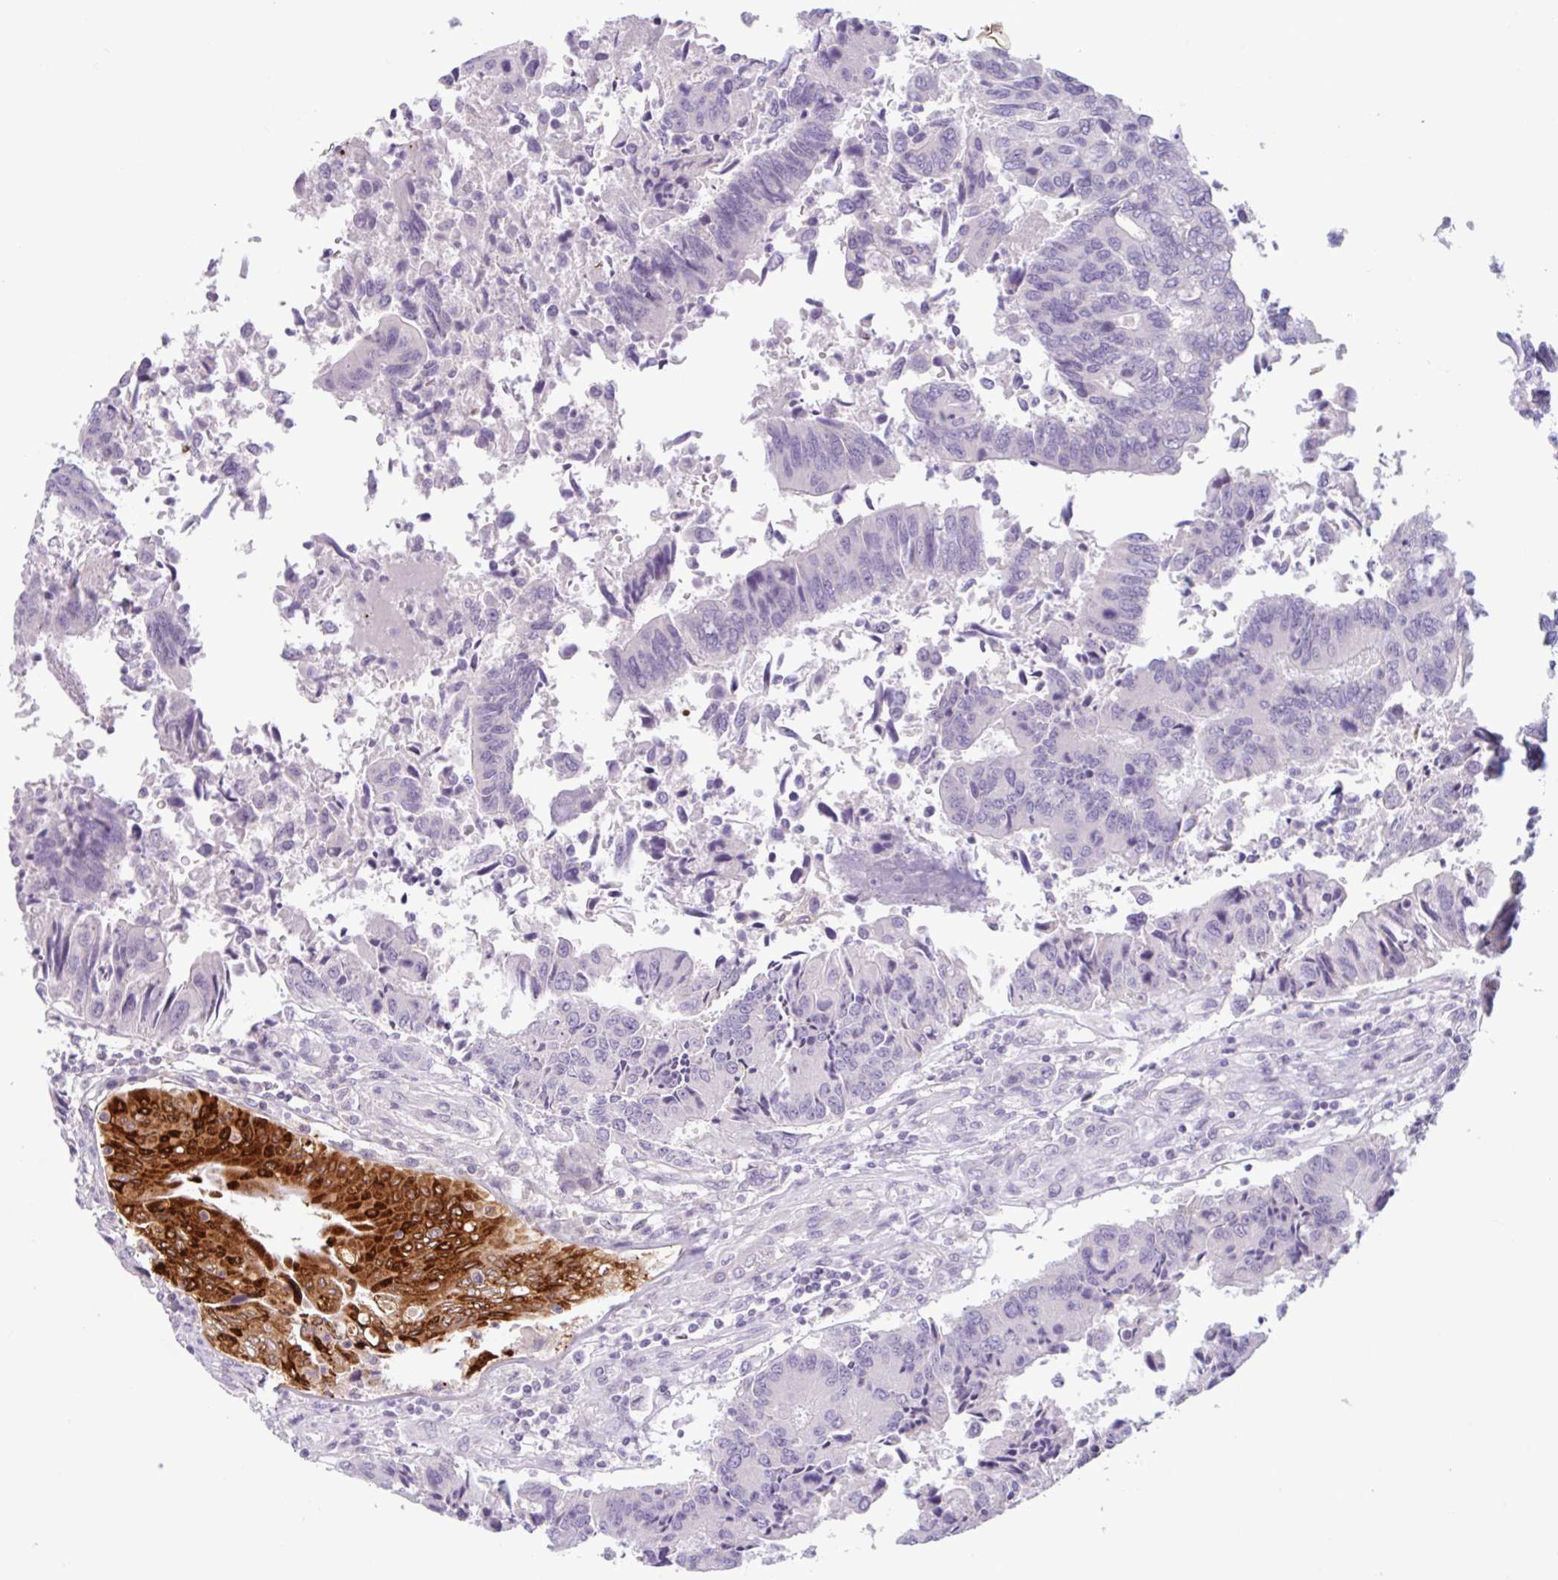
{"staining": {"intensity": "strong", "quantity": "<25%", "location": "cytoplasmic/membranous"}, "tissue": "colorectal cancer", "cell_type": "Tumor cells", "image_type": "cancer", "snomed": [{"axis": "morphology", "description": "Adenocarcinoma, NOS"}, {"axis": "topography", "description": "Colon"}], "caption": "IHC staining of colorectal adenocarcinoma, which reveals medium levels of strong cytoplasmic/membranous expression in approximately <25% of tumor cells indicating strong cytoplasmic/membranous protein positivity. The staining was performed using DAB (3,3'-diaminobenzidine) (brown) for protein detection and nuclei were counterstained in hematoxylin (blue).", "gene": "CTSE", "patient": {"sex": "female", "age": 67}}